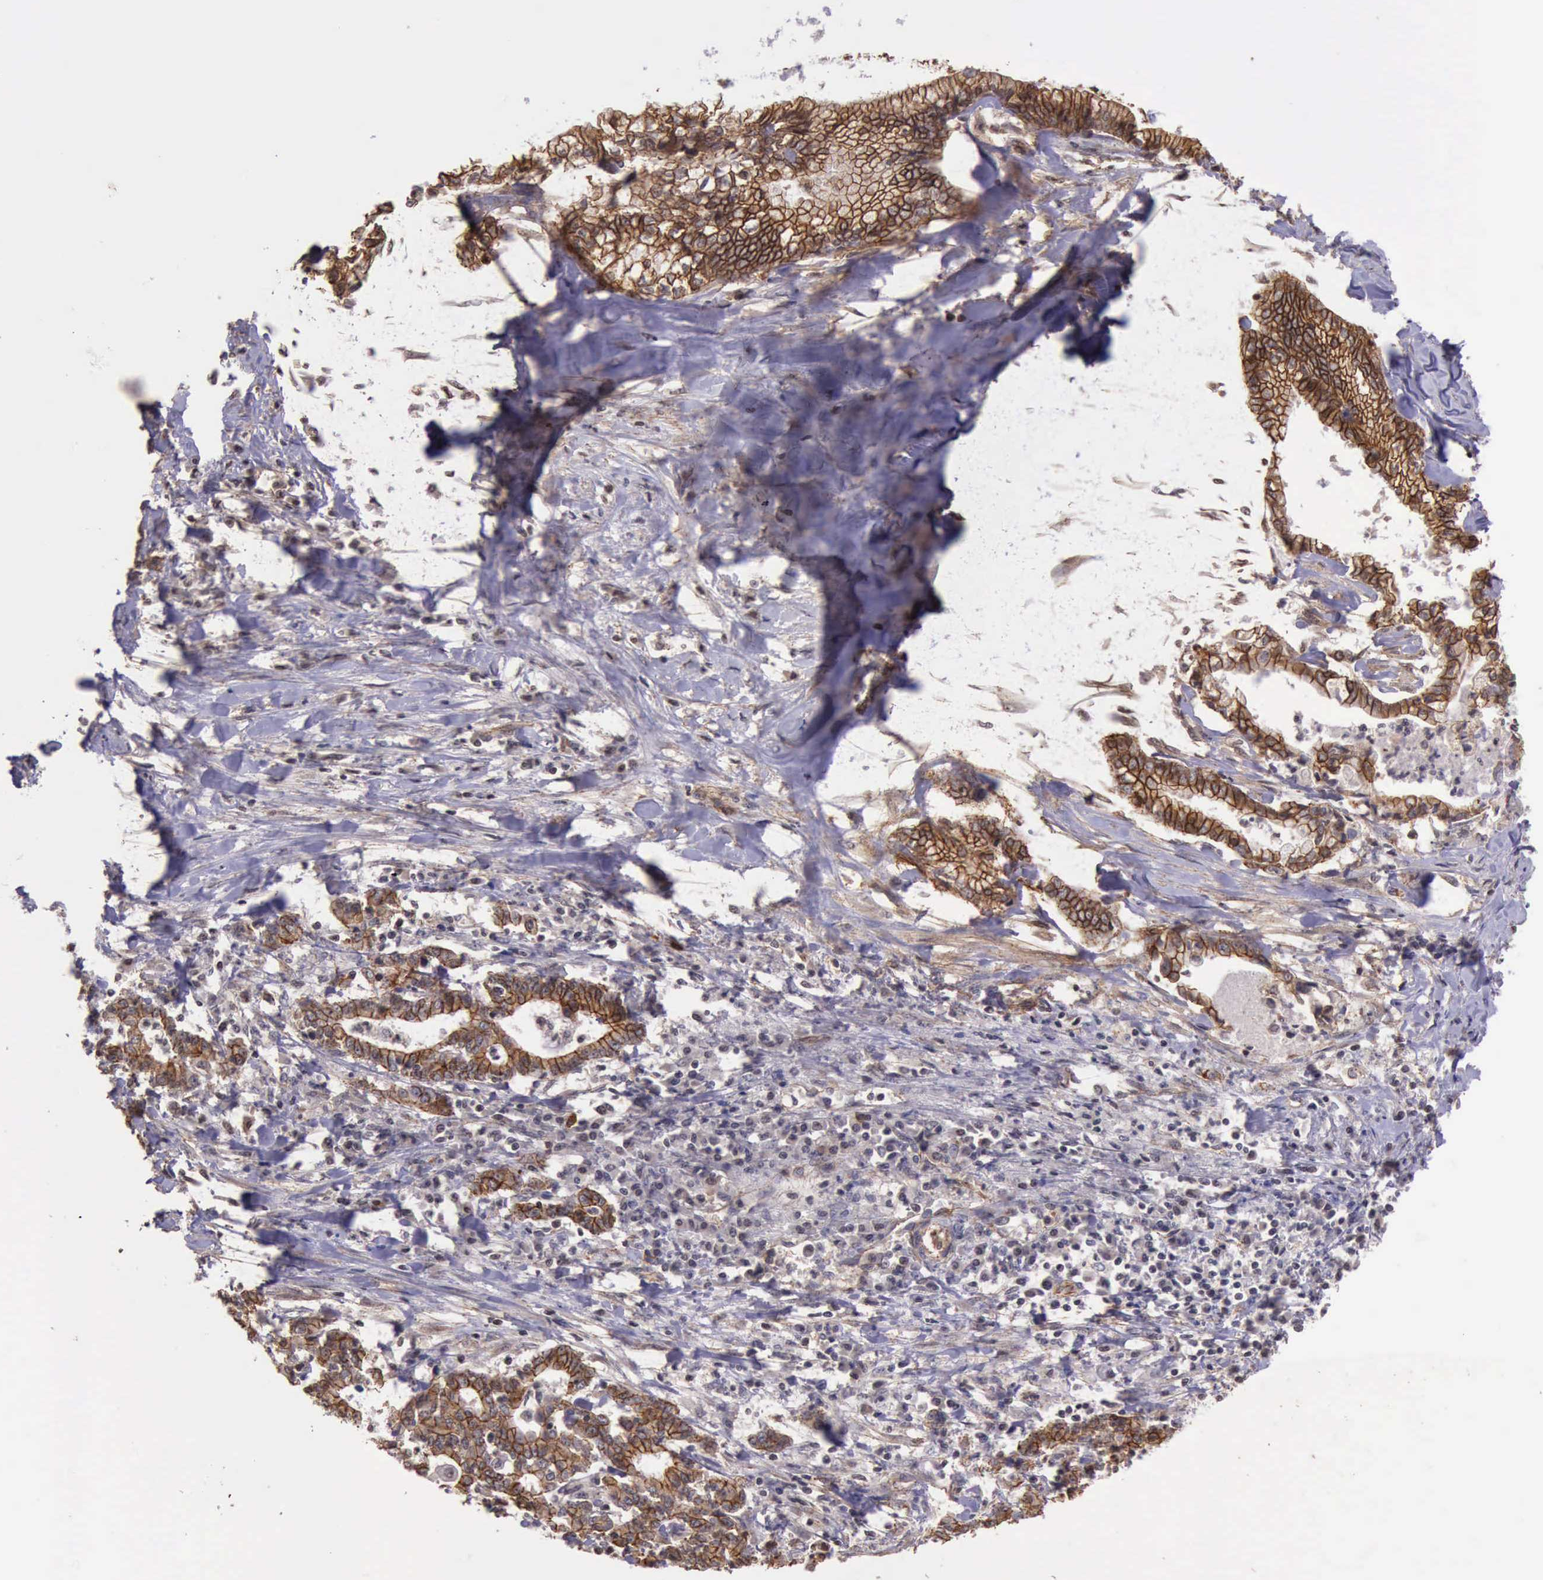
{"staining": {"intensity": "moderate", "quantity": ">75%", "location": "cytoplasmic/membranous"}, "tissue": "liver cancer", "cell_type": "Tumor cells", "image_type": "cancer", "snomed": [{"axis": "morphology", "description": "Cholangiocarcinoma"}, {"axis": "topography", "description": "Liver"}], "caption": "Liver cholangiocarcinoma was stained to show a protein in brown. There is medium levels of moderate cytoplasmic/membranous staining in about >75% of tumor cells. Nuclei are stained in blue.", "gene": "CTNNB1", "patient": {"sex": "male", "age": 57}}